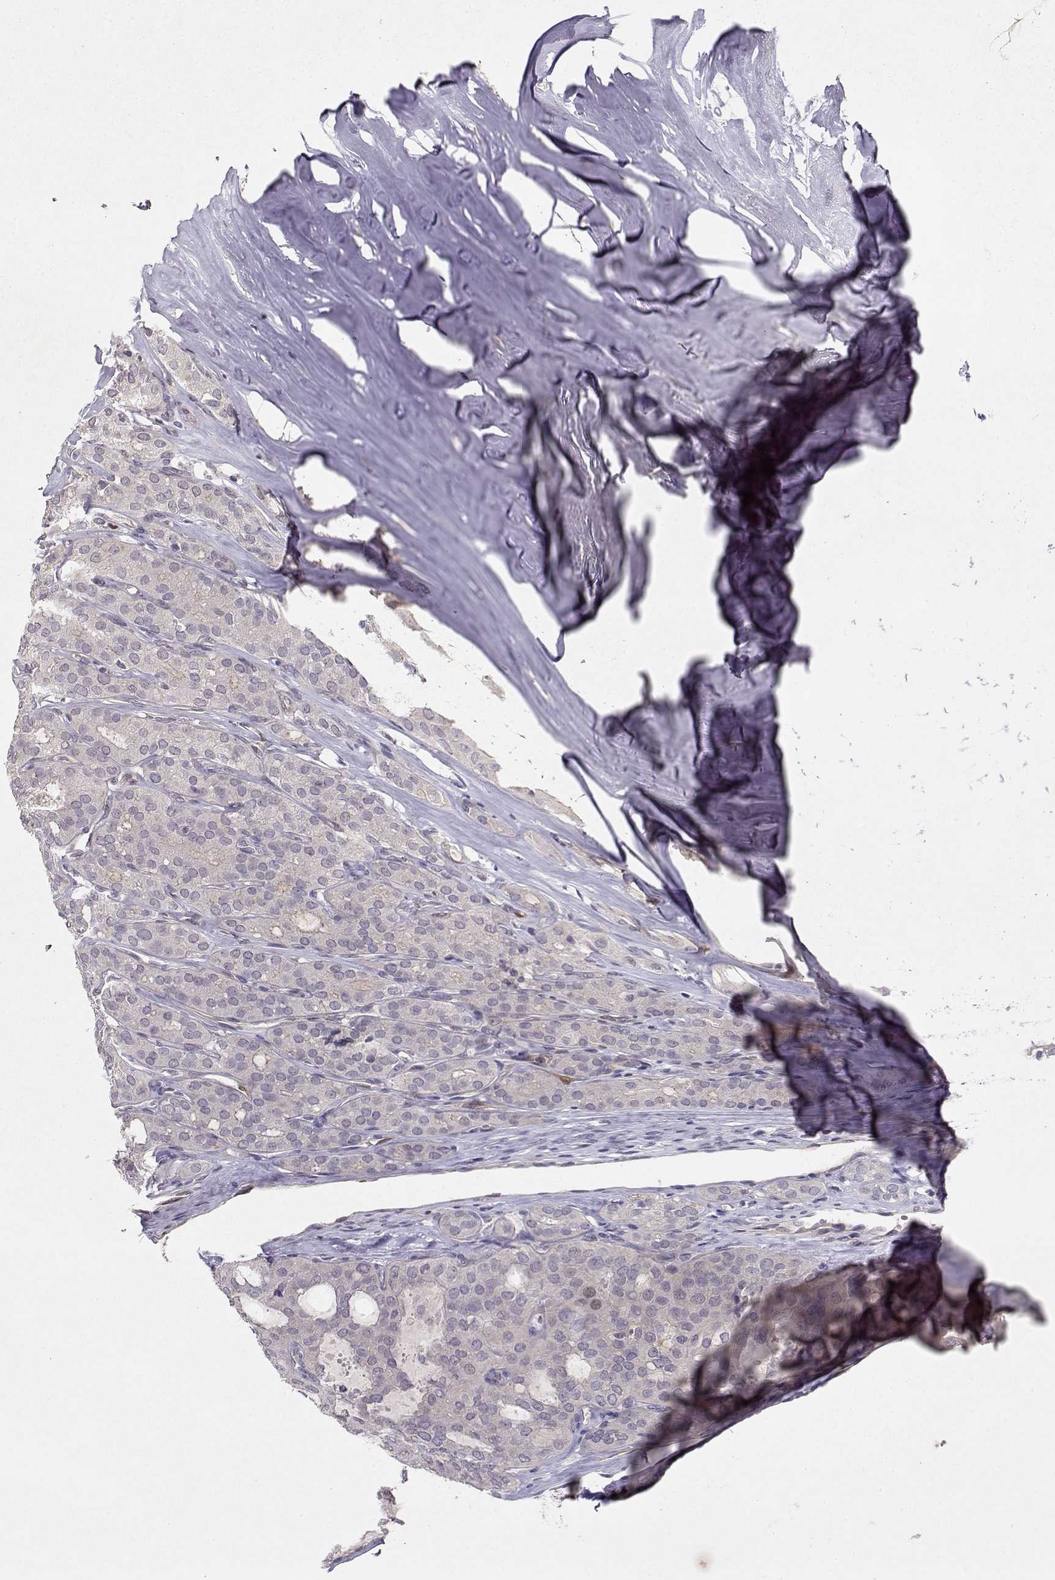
{"staining": {"intensity": "negative", "quantity": "none", "location": "none"}, "tissue": "thyroid cancer", "cell_type": "Tumor cells", "image_type": "cancer", "snomed": [{"axis": "morphology", "description": "Follicular adenoma carcinoma, NOS"}, {"axis": "topography", "description": "Thyroid gland"}], "caption": "A histopathology image of human follicular adenoma carcinoma (thyroid) is negative for staining in tumor cells.", "gene": "BMX", "patient": {"sex": "male", "age": 75}}